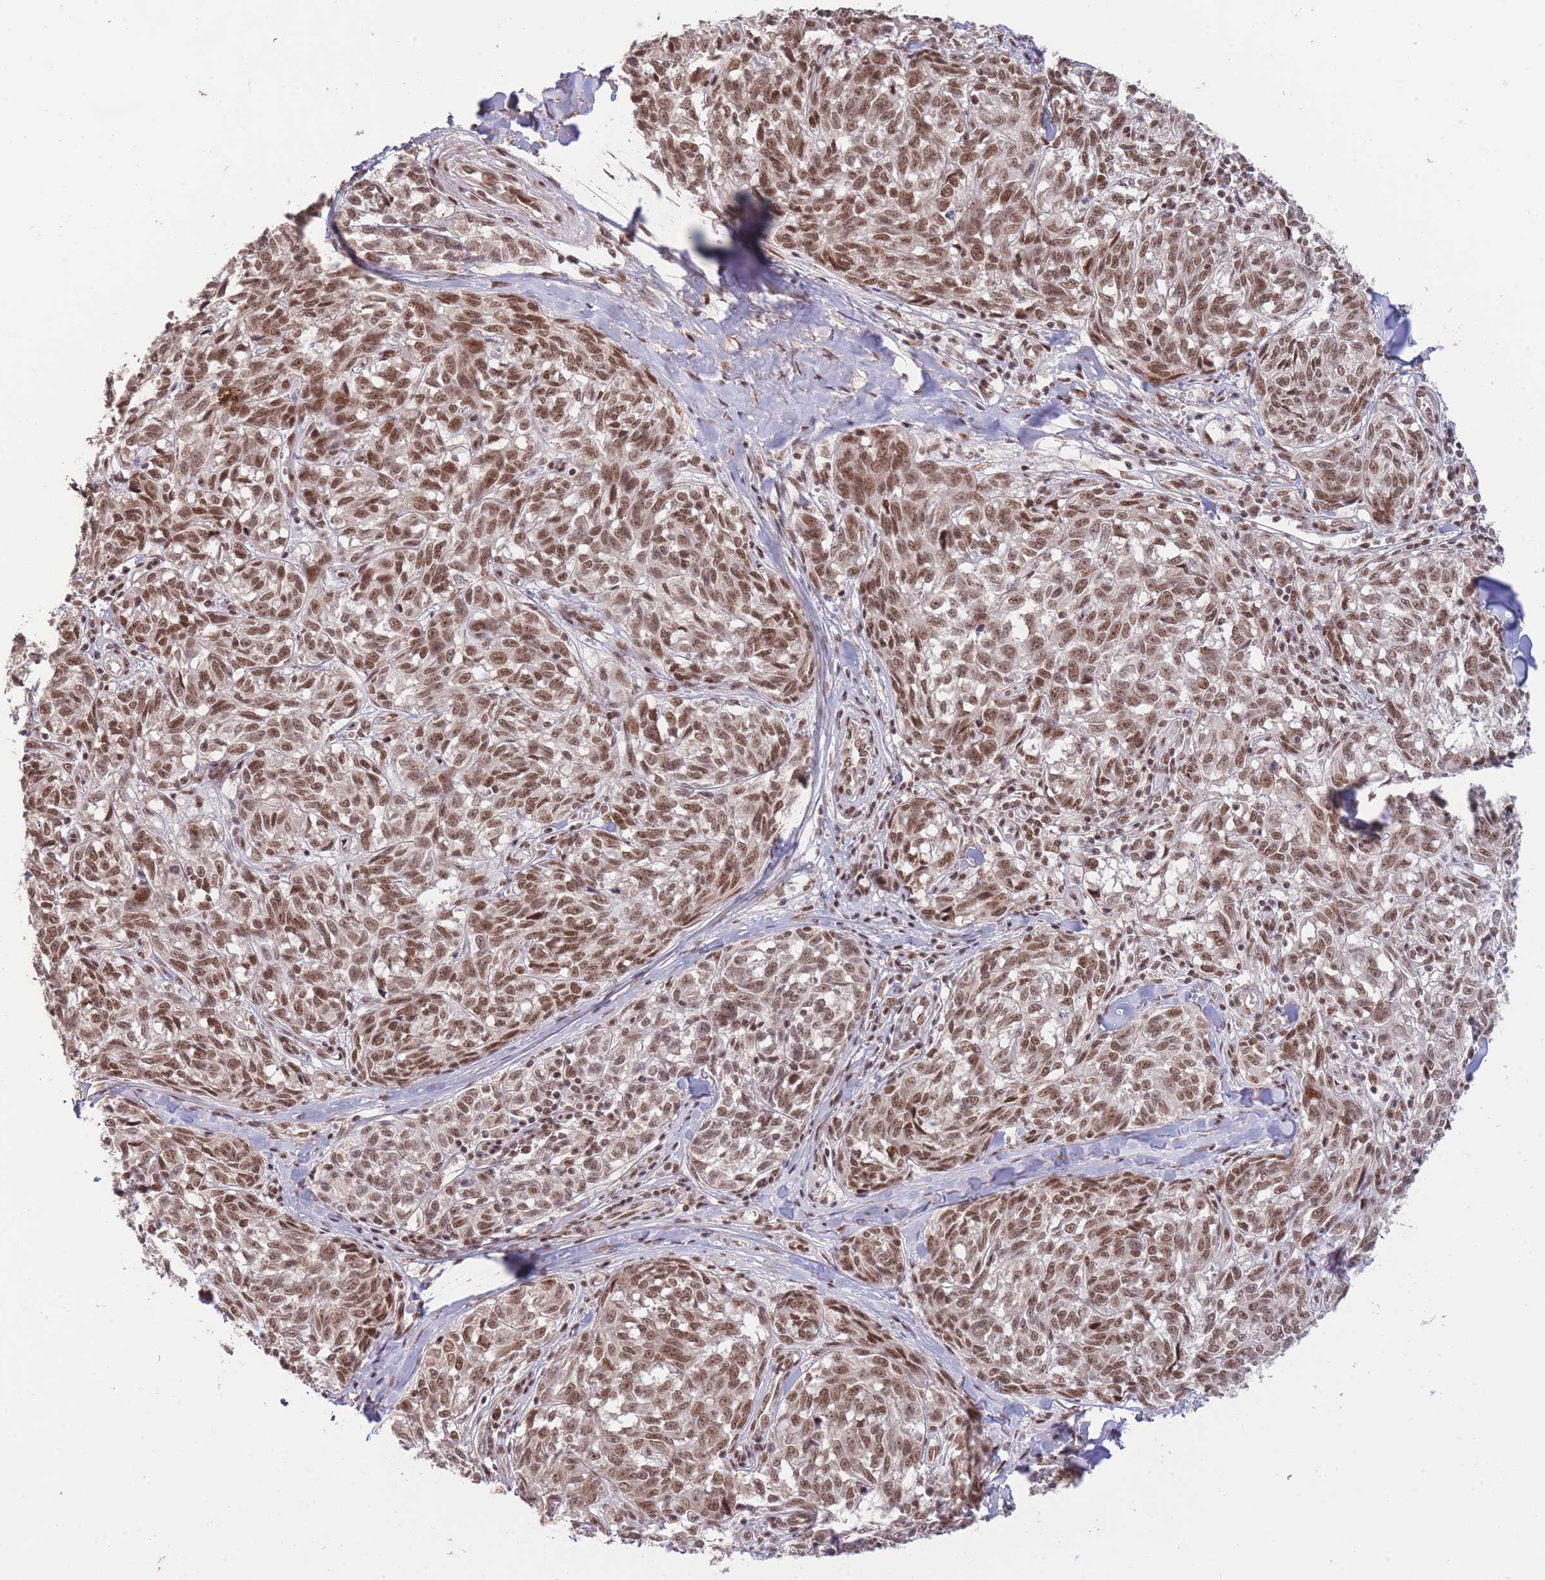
{"staining": {"intensity": "moderate", "quantity": ">75%", "location": "nuclear"}, "tissue": "melanoma", "cell_type": "Tumor cells", "image_type": "cancer", "snomed": [{"axis": "morphology", "description": "Normal tissue, NOS"}, {"axis": "morphology", "description": "Malignant melanoma, NOS"}, {"axis": "topography", "description": "Skin"}], "caption": "This micrograph exhibits melanoma stained with IHC to label a protein in brown. The nuclear of tumor cells show moderate positivity for the protein. Nuclei are counter-stained blue.", "gene": "CARD8", "patient": {"sex": "female", "age": 64}}